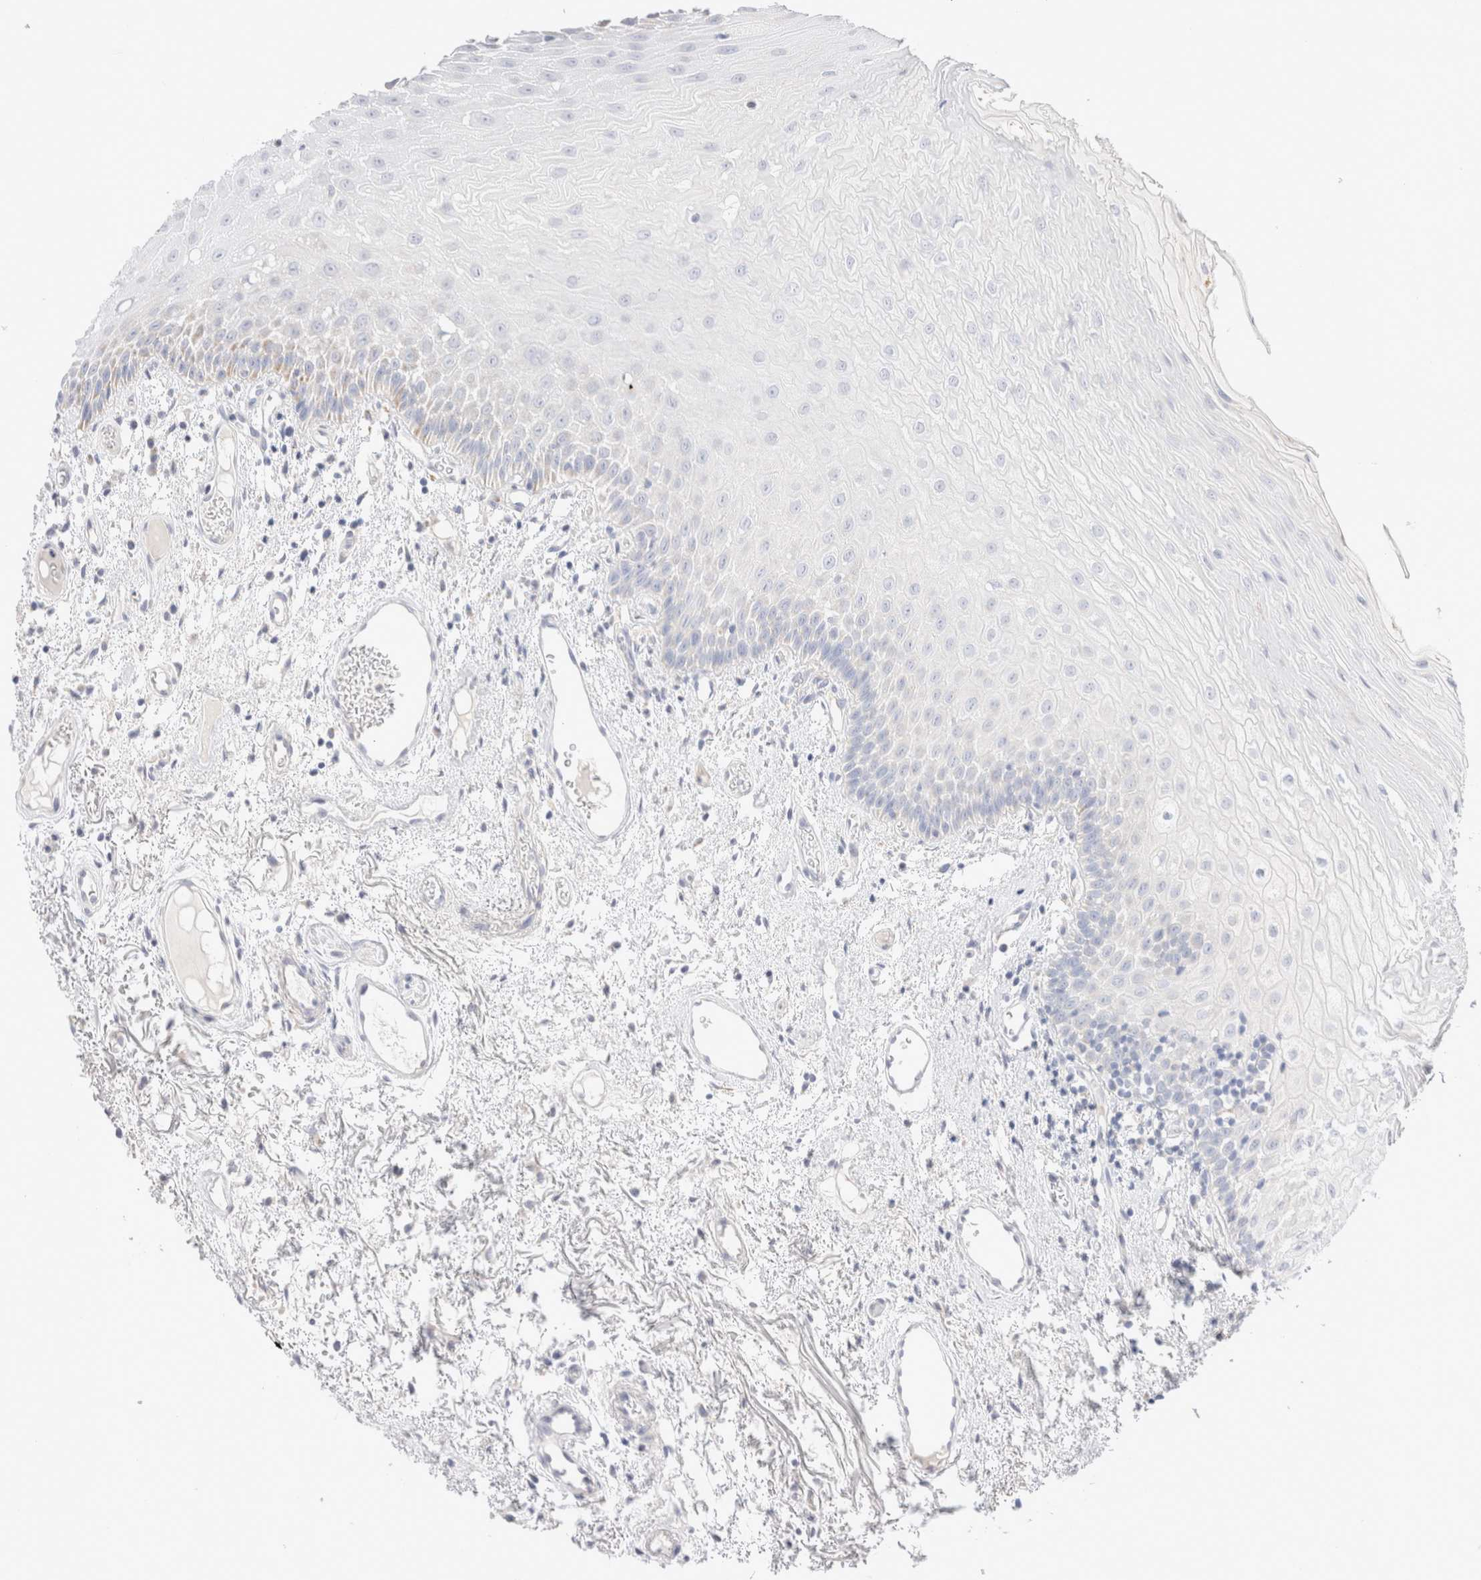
{"staining": {"intensity": "negative", "quantity": "none", "location": "none"}, "tissue": "oral mucosa", "cell_type": "Squamous epithelial cells", "image_type": "normal", "snomed": [{"axis": "morphology", "description": "Normal tissue, NOS"}, {"axis": "topography", "description": "Oral tissue"}], "caption": "Immunohistochemistry (IHC) image of benign oral mucosa stained for a protein (brown), which shows no expression in squamous epithelial cells.", "gene": "ATP6V1C1", "patient": {"sex": "male", "age": 52}}